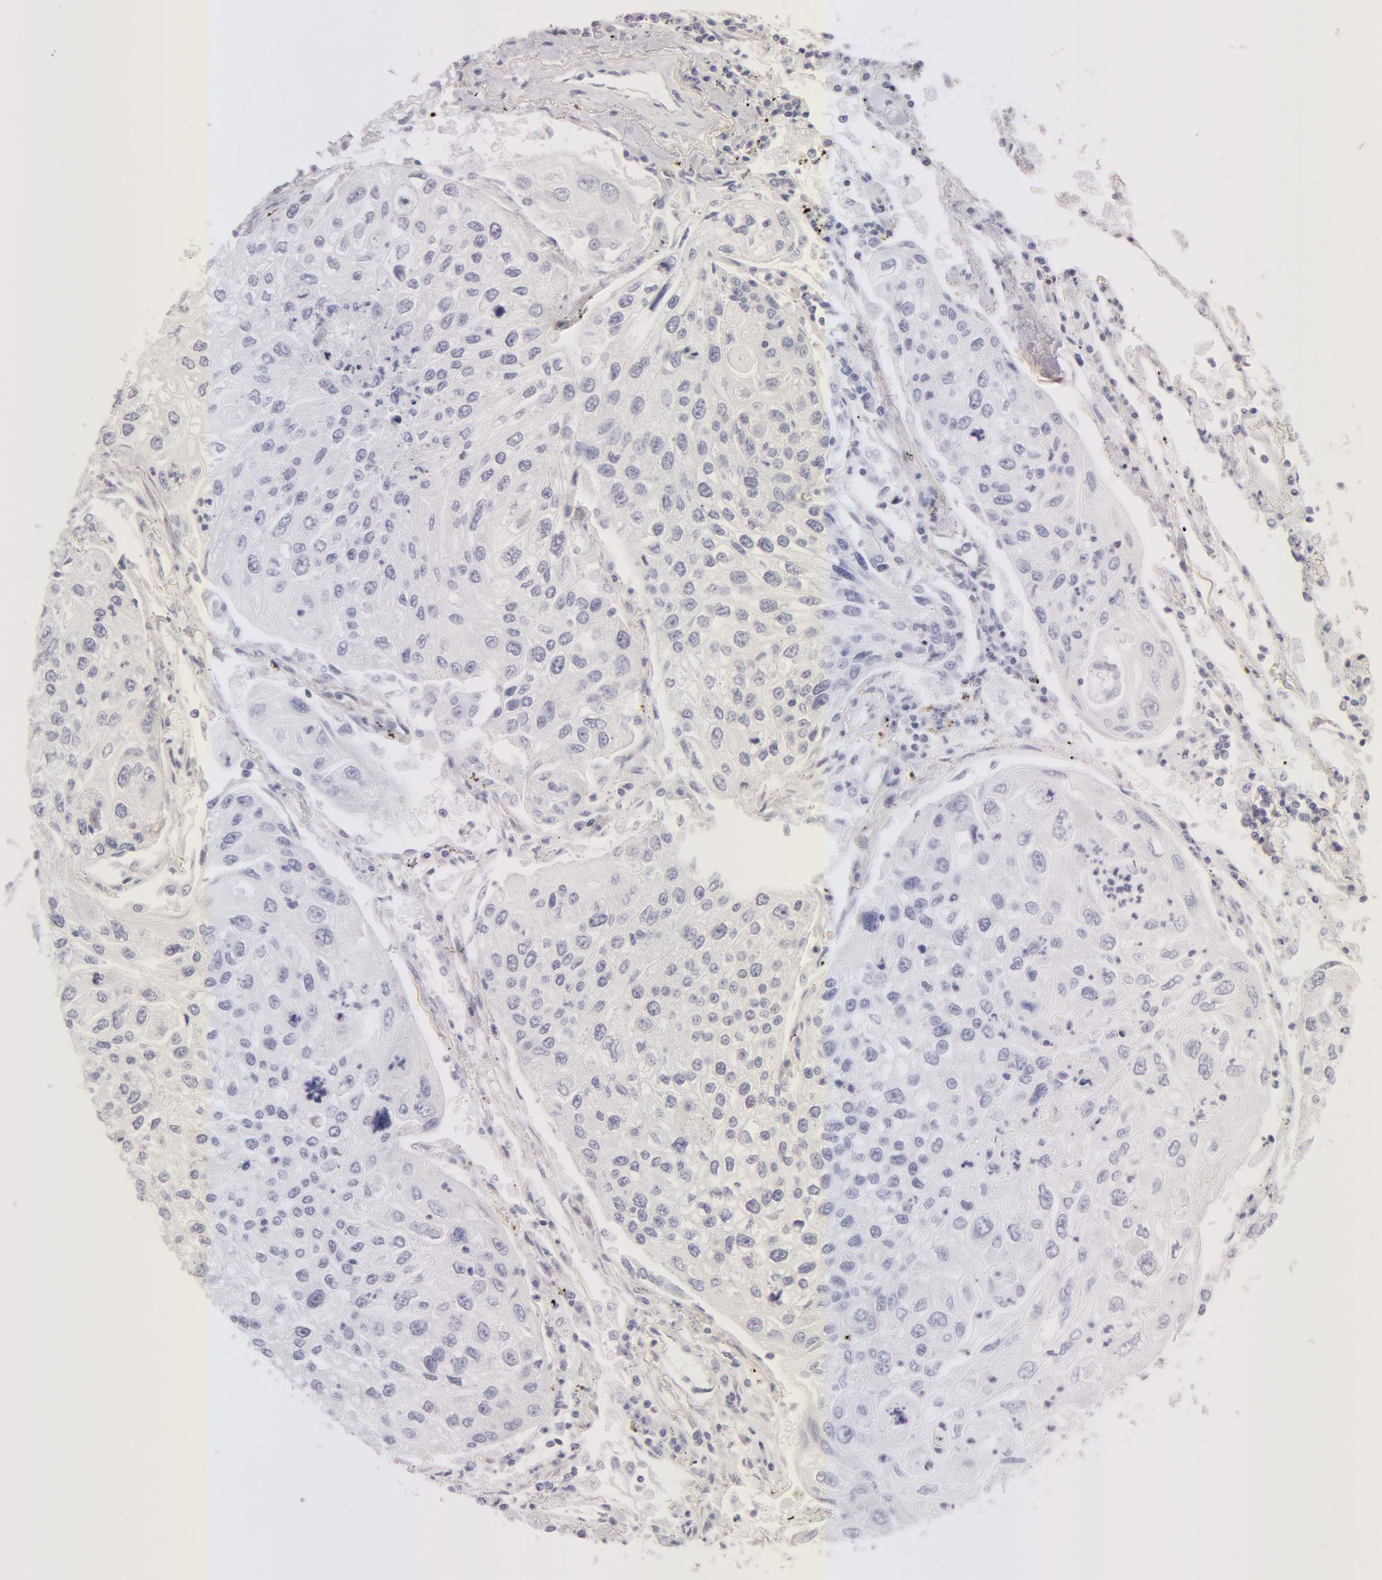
{"staining": {"intensity": "negative", "quantity": "none", "location": "none"}, "tissue": "lung cancer", "cell_type": "Tumor cells", "image_type": "cancer", "snomed": [{"axis": "morphology", "description": "Squamous cell carcinoma, NOS"}, {"axis": "topography", "description": "Lung"}], "caption": "Immunohistochemistry (IHC) of lung squamous cell carcinoma displays no positivity in tumor cells.", "gene": "DDX3Y", "patient": {"sex": "male", "age": 75}}